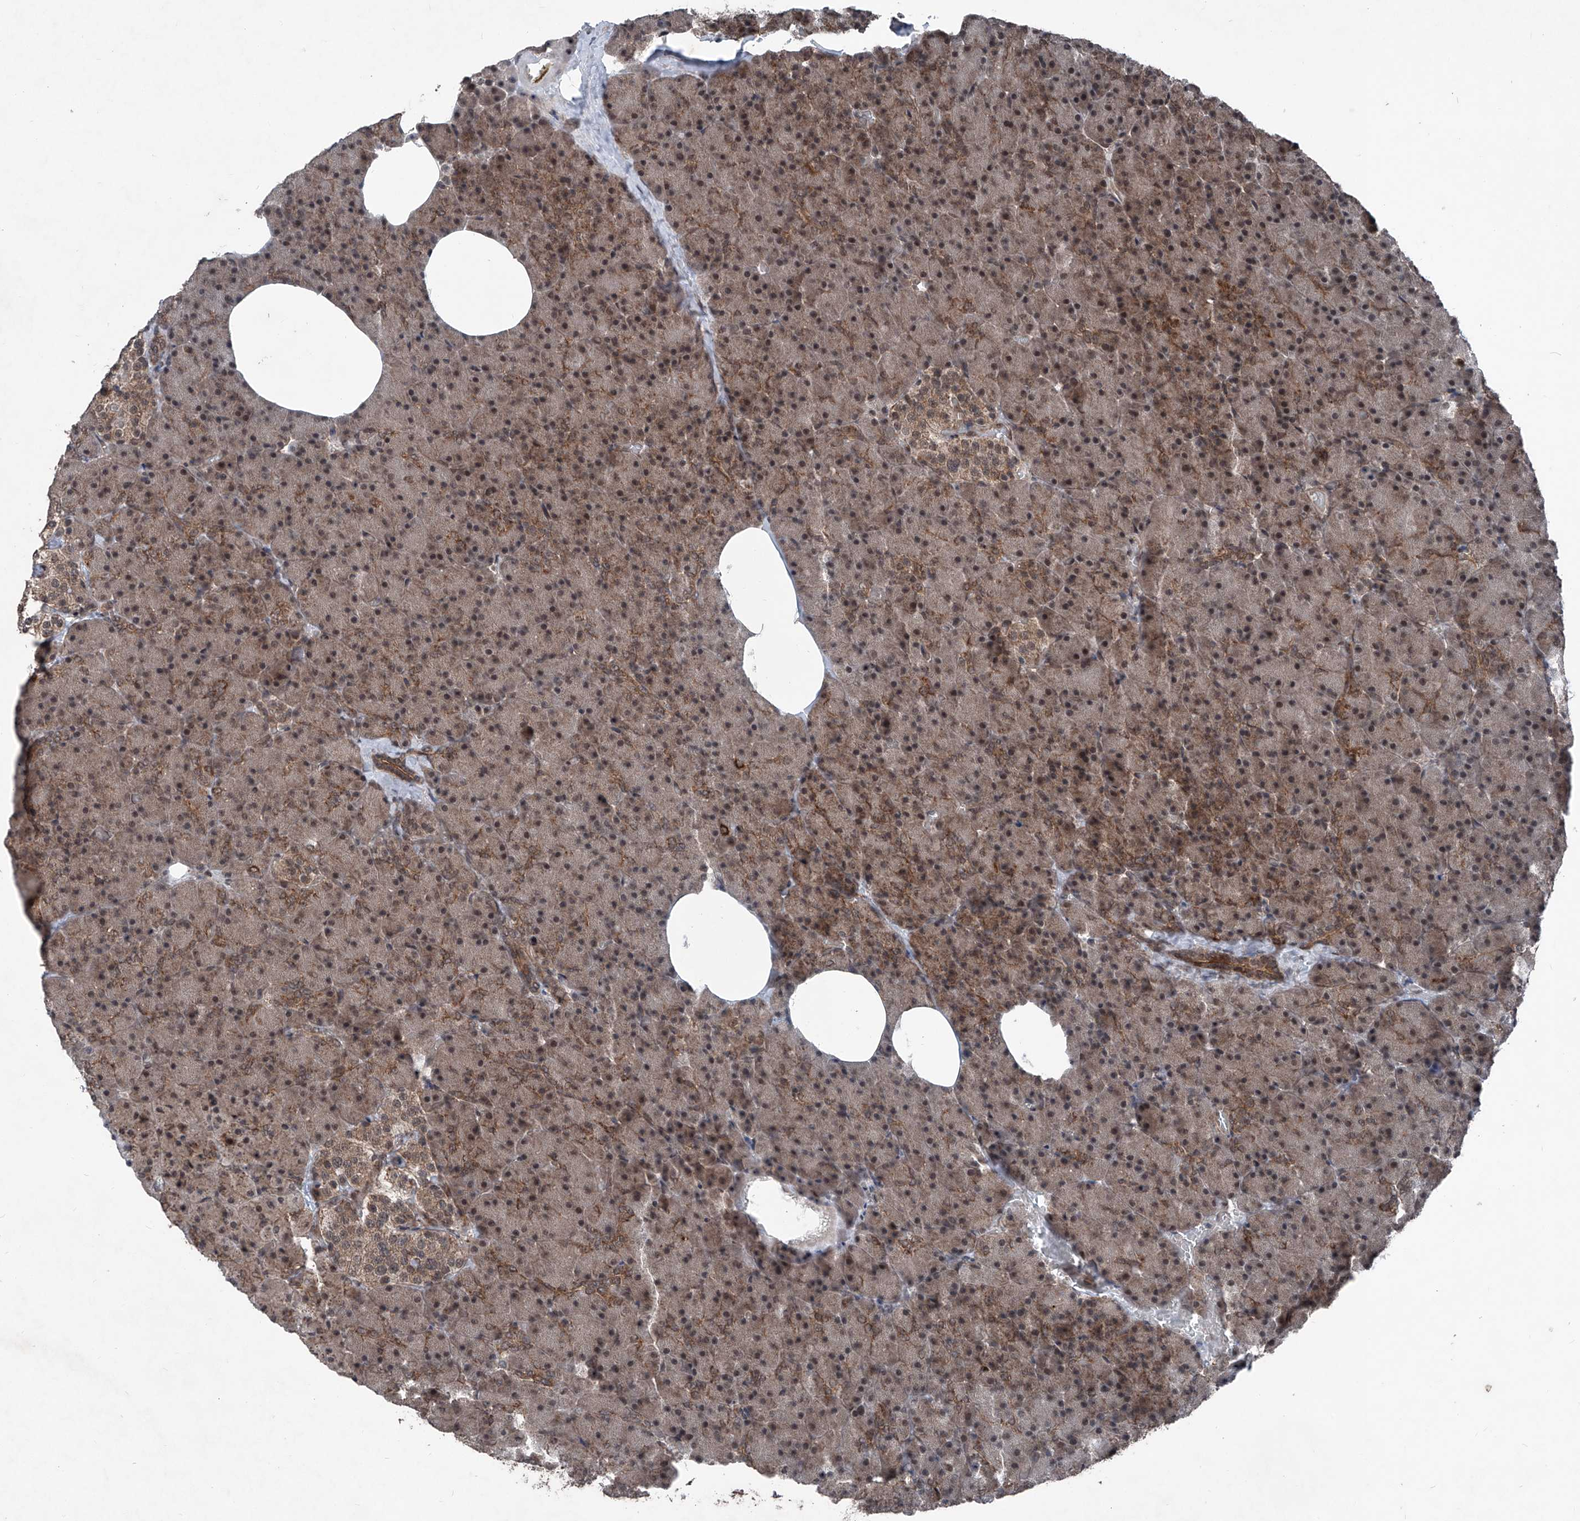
{"staining": {"intensity": "moderate", "quantity": ">75%", "location": "cytoplasmic/membranous,nuclear"}, "tissue": "pancreas", "cell_type": "Exocrine glandular cells", "image_type": "normal", "snomed": [{"axis": "morphology", "description": "Normal tissue, NOS"}, {"axis": "morphology", "description": "Carcinoid, malignant, NOS"}, {"axis": "topography", "description": "Pancreas"}], "caption": "Moderate cytoplasmic/membranous,nuclear staining for a protein is appreciated in approximately >75% of exocrine glandular cells of unremarkable pancreas using IHC.", "gene": "COA7", "patient": {"sex": "female", "age": 35}}